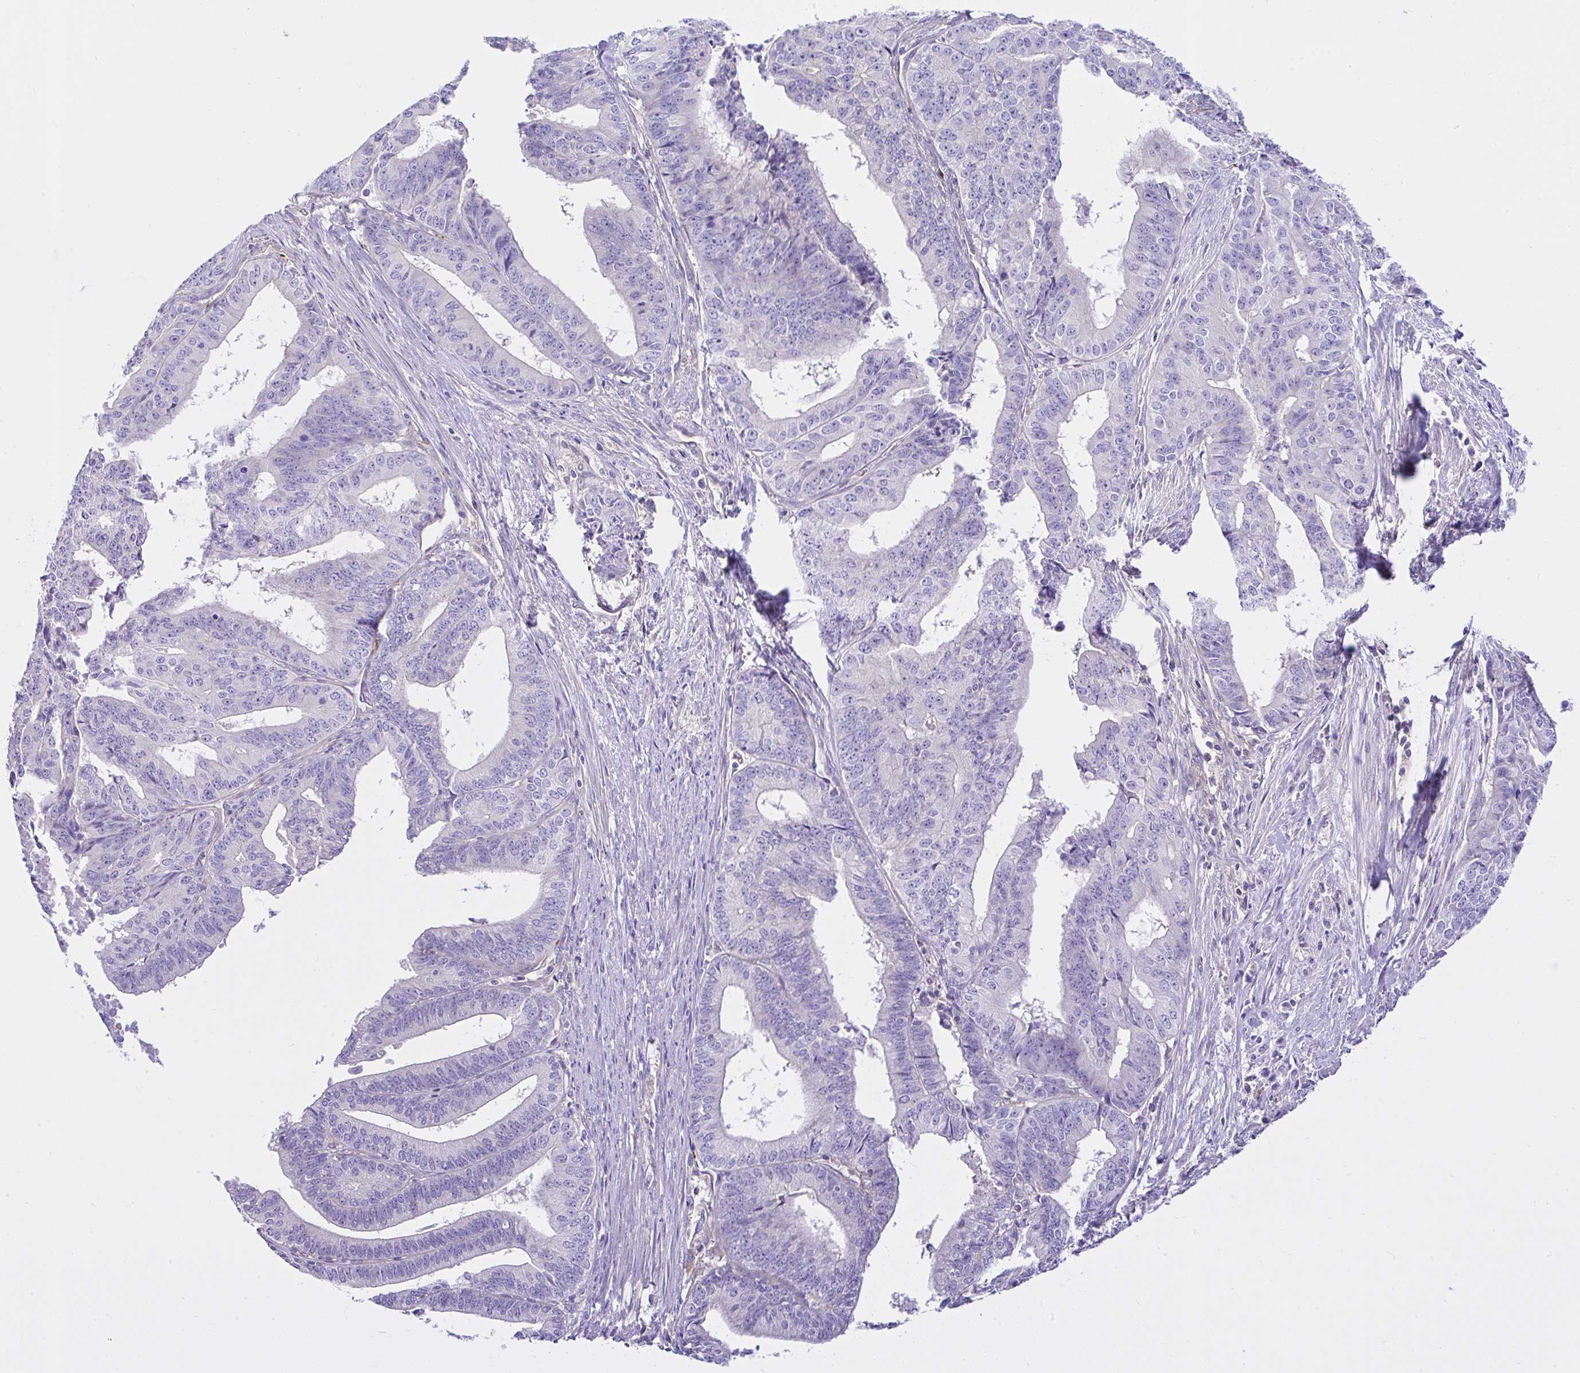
{"staining": {"intensity": "negative", "quantity": "none", "location": "none"}, "tissue": "endometrial cancer", "cell_type": "Tumor cells", "image_type": "cancer", "snomed": [{"axis": "morphology", "description": "Adenocarcinoma, NOS"}, {"axis": "topography", "description": "Endometrium"}], "caption": "Adenocarcinoma (endometrial) was stained to show a protein in brown. There is no significant expression in tumor cells. Nuclei are stained in blue.", "gene": "CCDC142", "patient": {"sex": "female", "age": 65}}